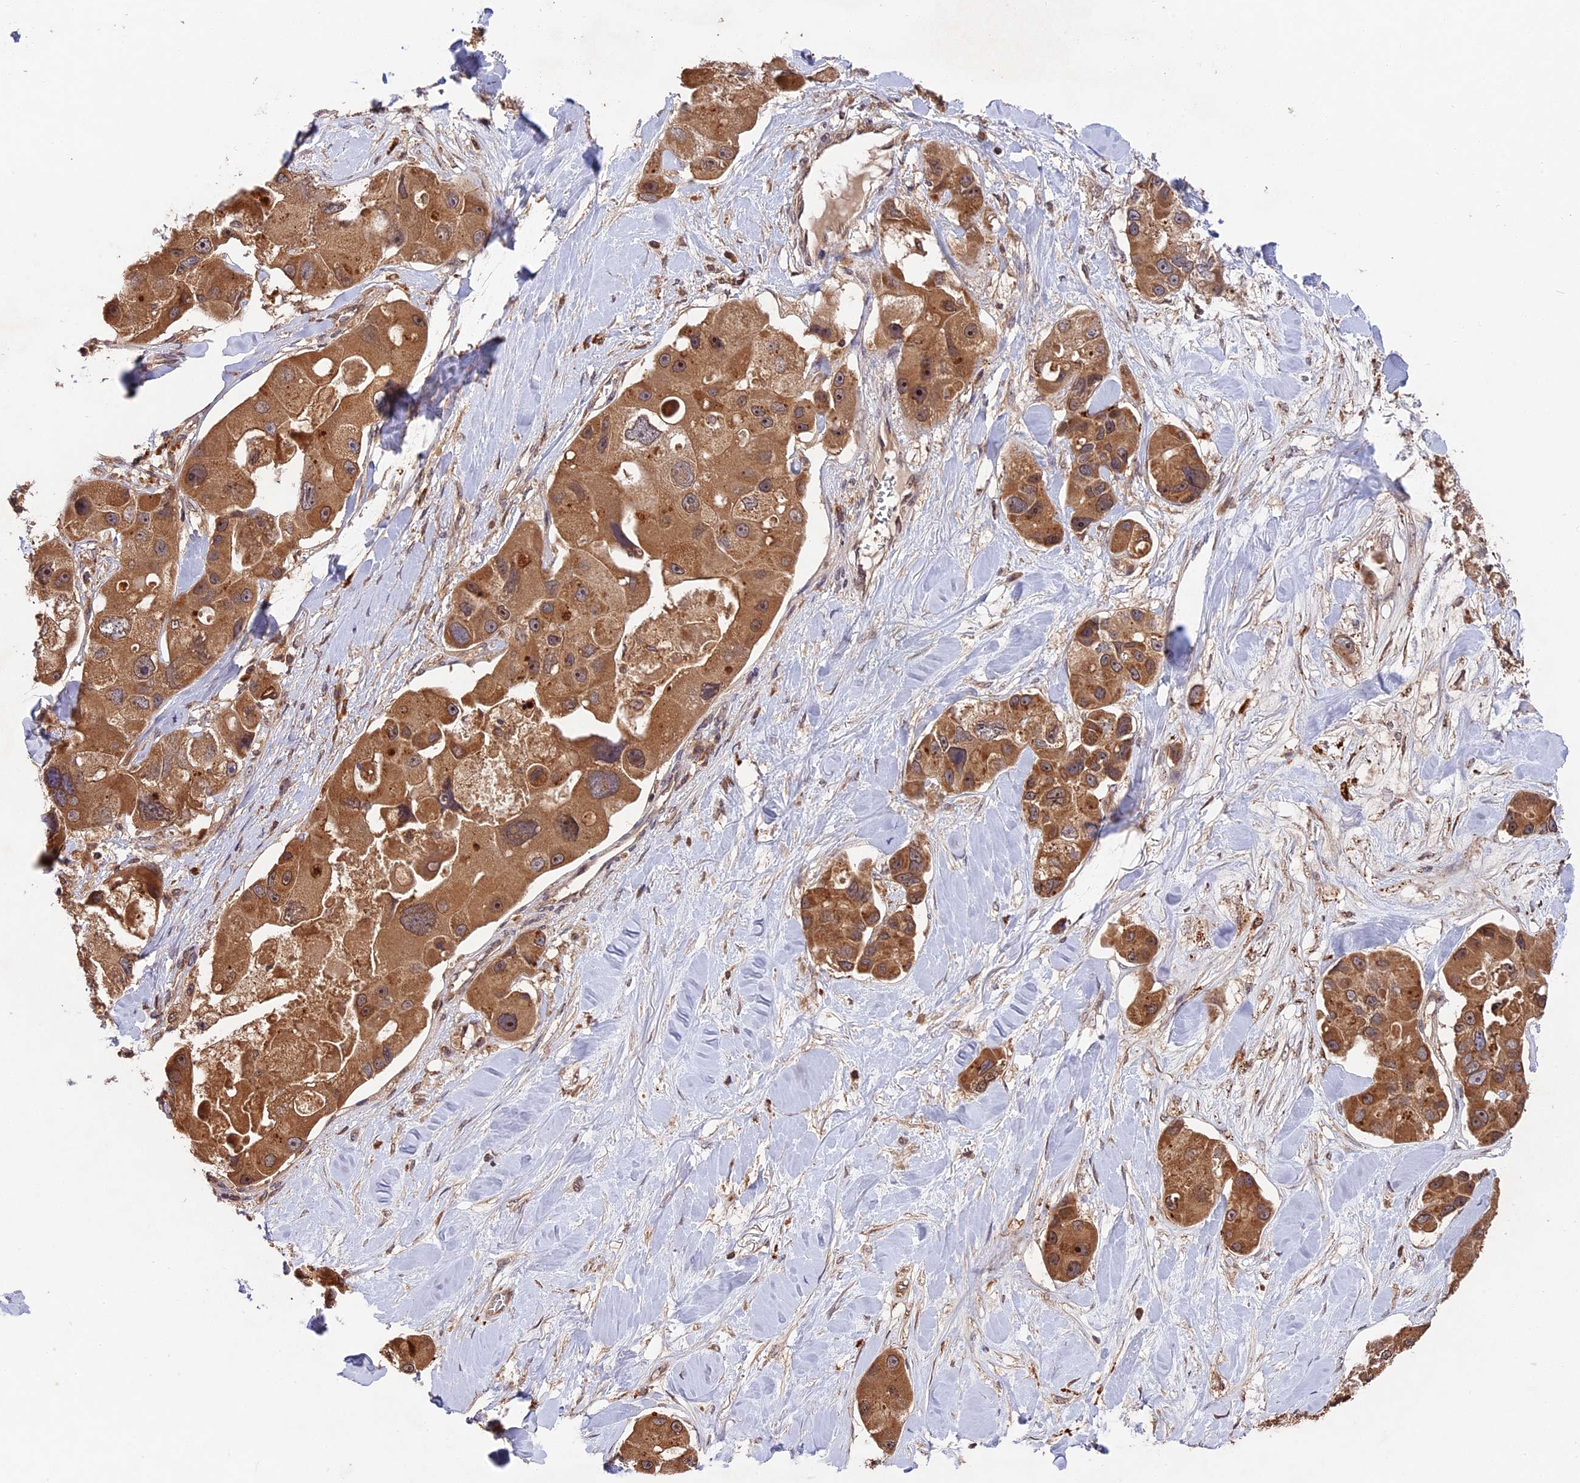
{"staining": {"intensity": "moderate", "quantity": ">75%", "location": "cytoplasmic/membranous"}, "tissue": "lung cancer", "cell_type": "Tumor cells", "image_type": "cancer", "snomed": [{"axis": "morphology", "description": "Adenocarcinoma, NOS"}, {"axis": "topography", "description": "Lung"}], "caption": "Immunohistochemical staining of lung cancer (adenocarcinoma) exhibits medium levels of moderate cytoplasmic/membranous expression in about >75% of tumor cells. Immunohistochemistry (ihc) stains the protein of interest in brown and the nuclei are stained blue.", "gene": "CHAC1", "patient": {"sex": "female", "age": 54}}